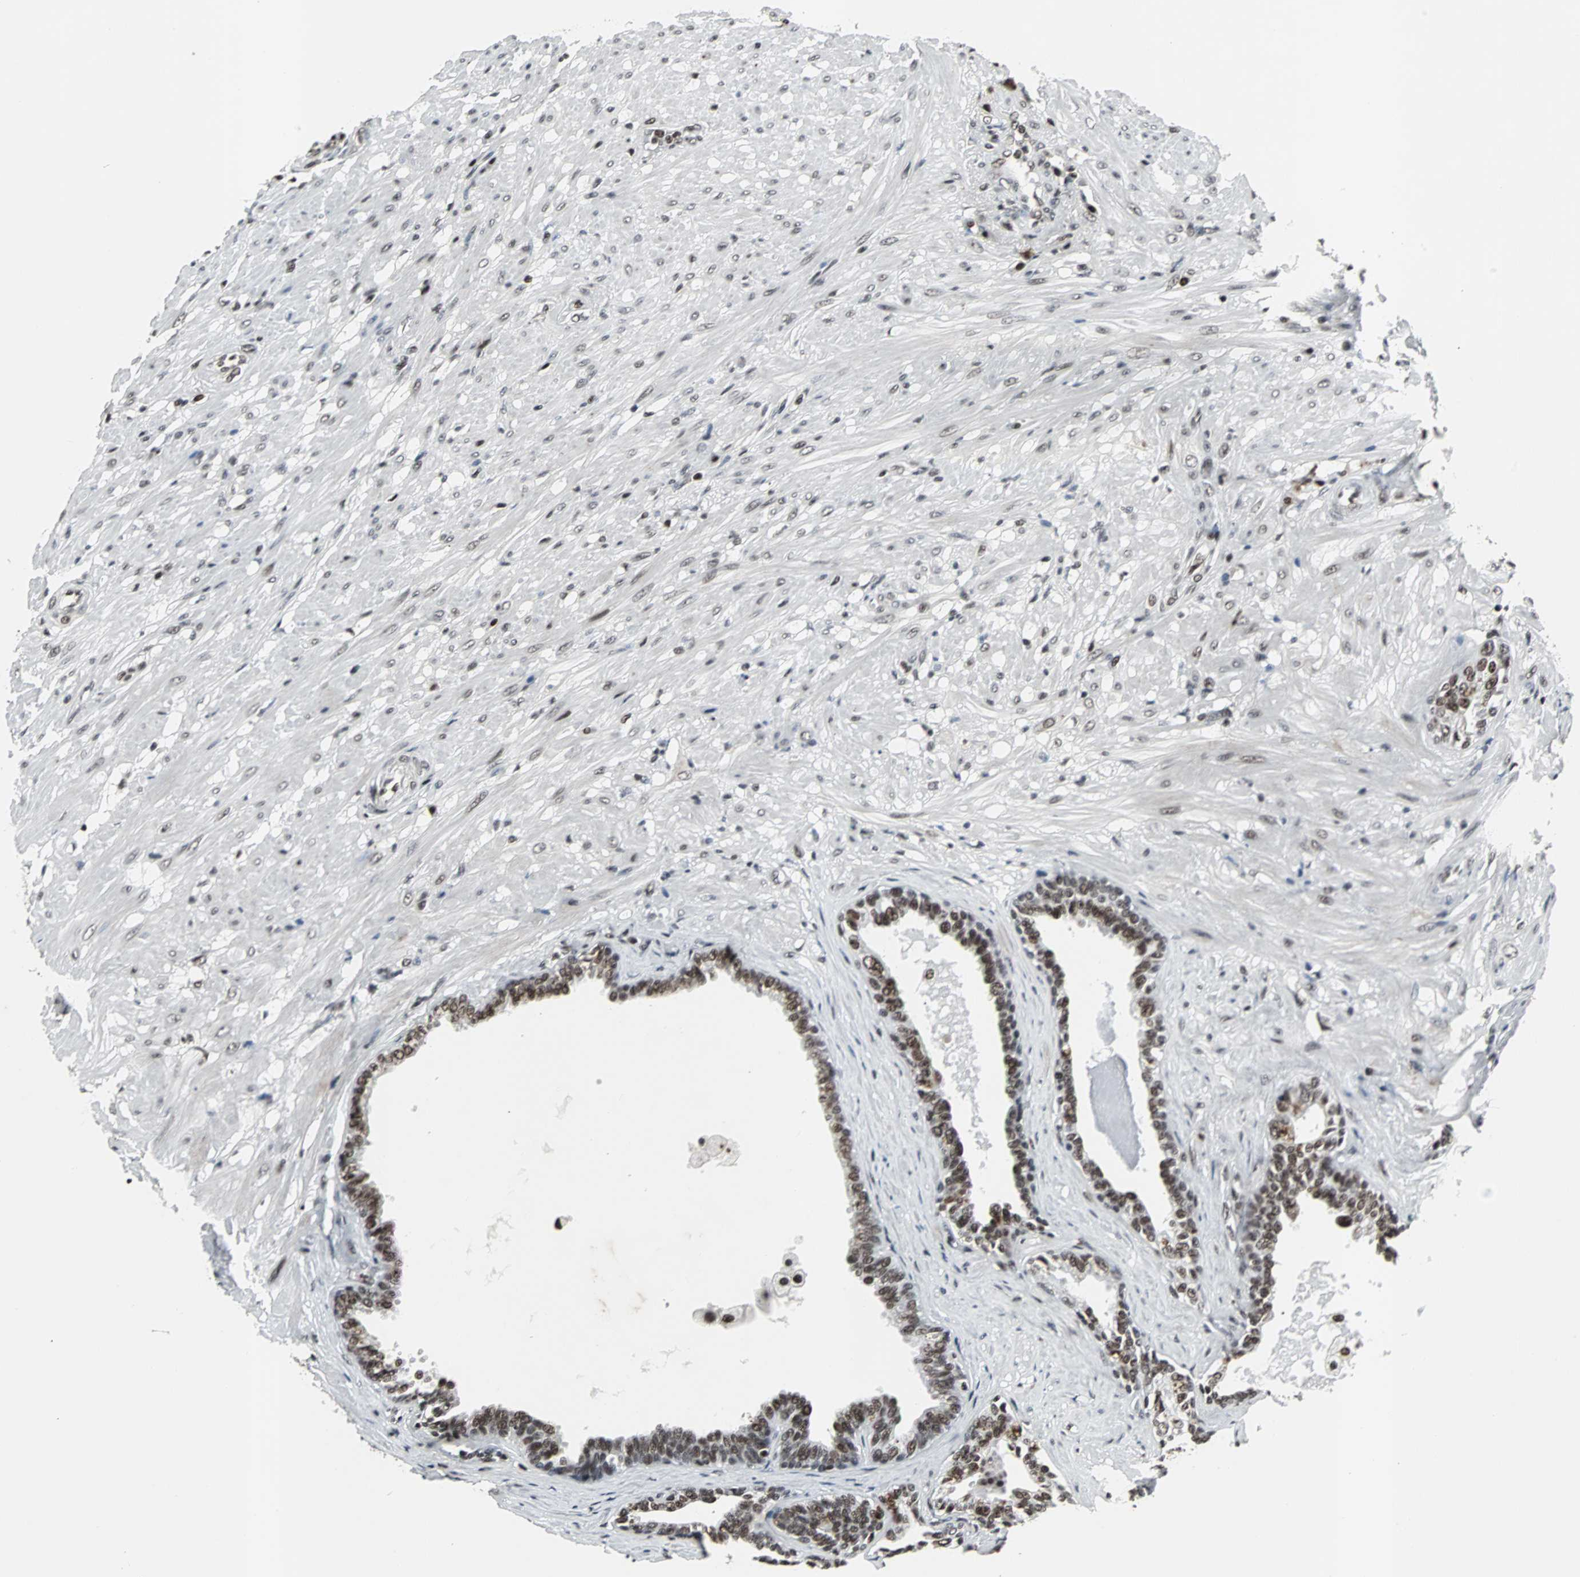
{"staining": {"intensity": "strong", "quantity": ">75%", "location": "nuclear"}, "tissue": "seminal vesicle", "cell_type": "Glandular cells", "image_type": "normal", "snomed": [{"axis": "morphology", "description": "Normal tissue, NOS"}, {"axis": "topography", "description": "Seminal veicle"}], "caption": "This is an image of immunohistochemistry (IHC) staining of unremarkable seminal vesicle, which shows strong expression in the nuclear of glandular cells.", "gene": "PNKP", "patient": {"sex": "male", "age": 61}}